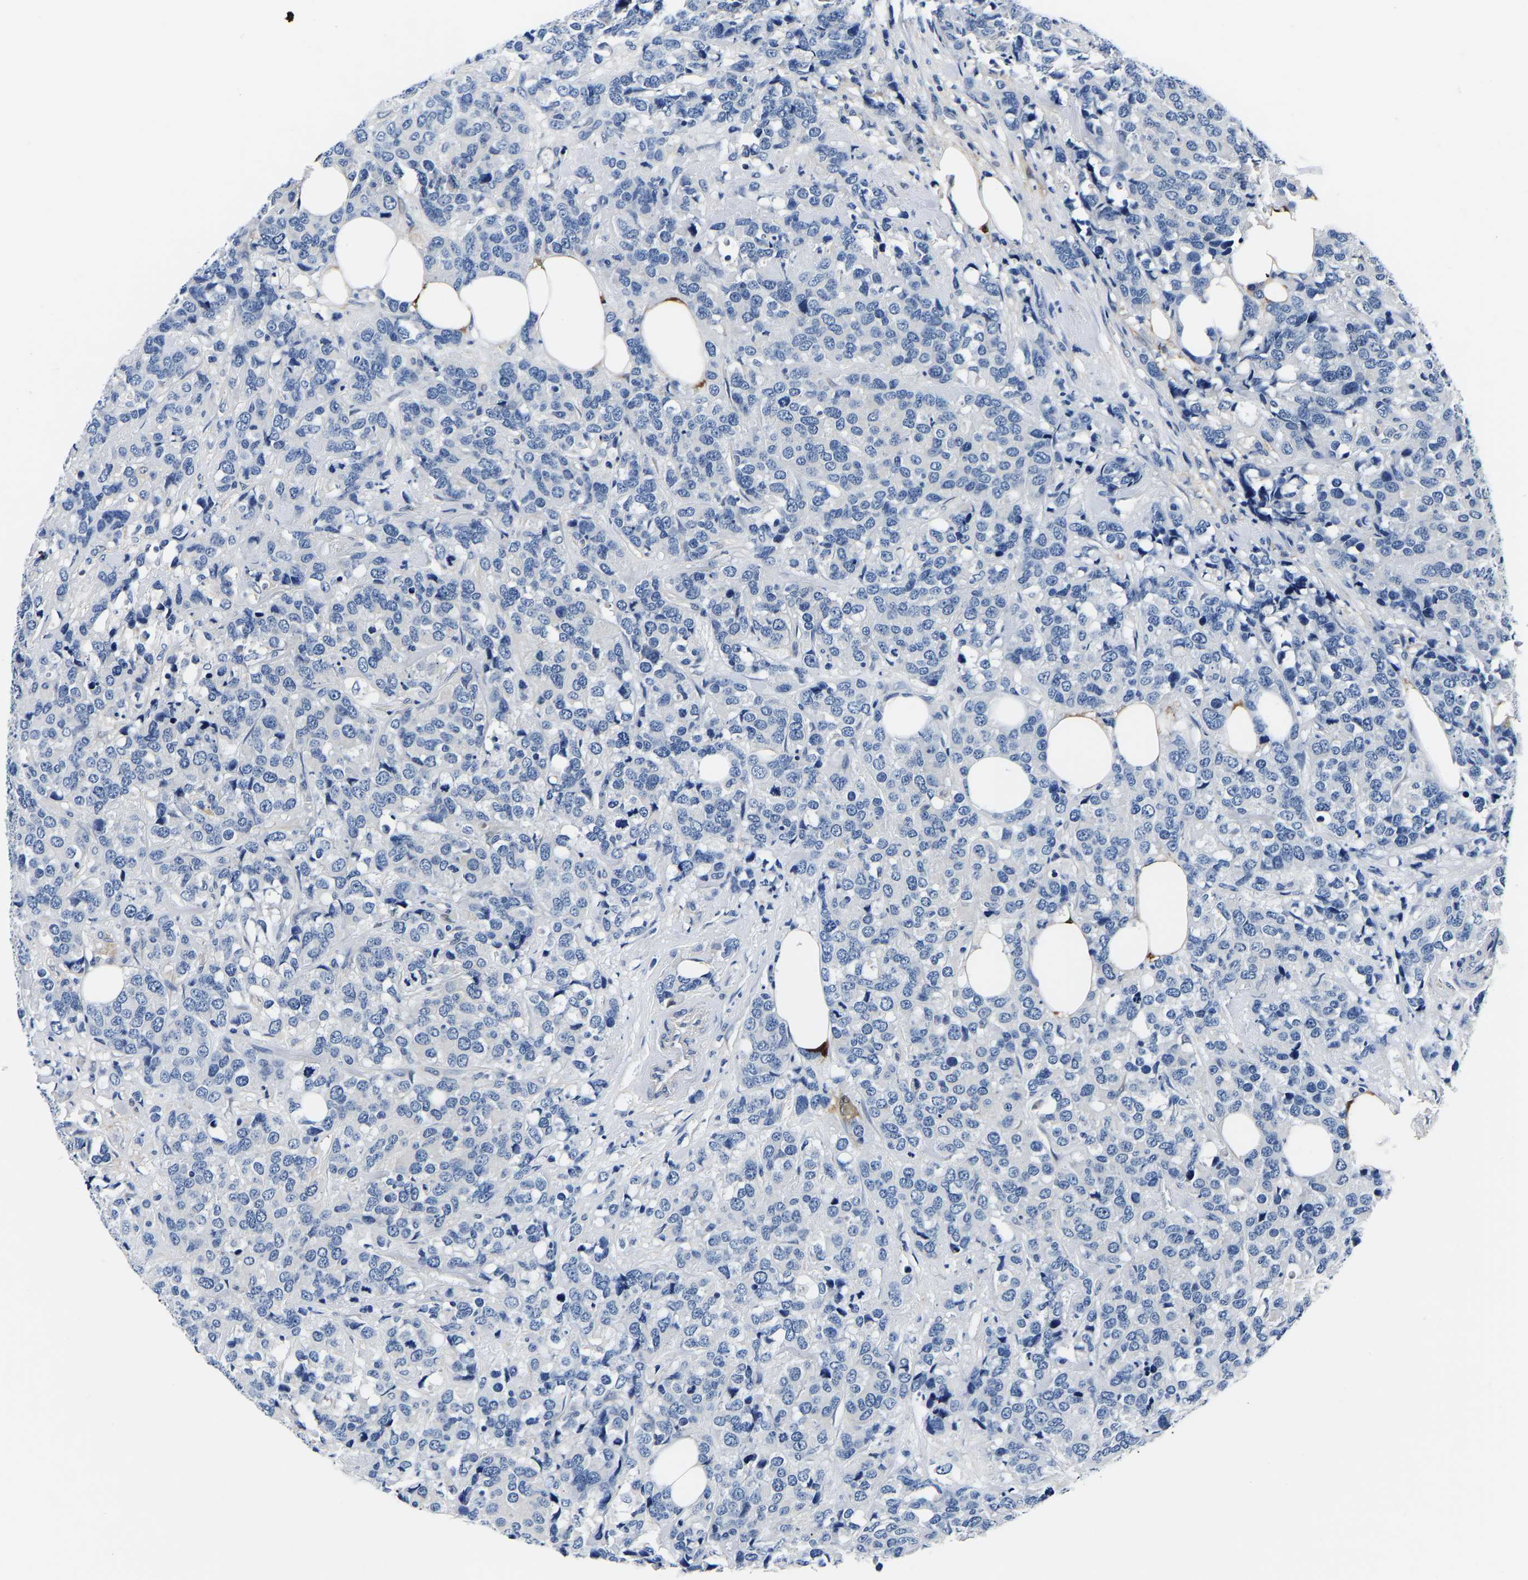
{"staining": {"intensity": "negative", "quantity": "none", "location": "none"}, "tissue": "breast cancer", "cell_type": "Tumor cells", "image_type": "cancer", "snomed": [{"axis": "morphology", "description": "Lobular carcinoma"}, {"axis": "topography", "description": "Breast"}], "caption": "Immunohistochemical staining of human breast cancer exhibits no significant staining in tumor cells.", "gene": "ACO1", "patient": {"sex": "female", "age": 59}}